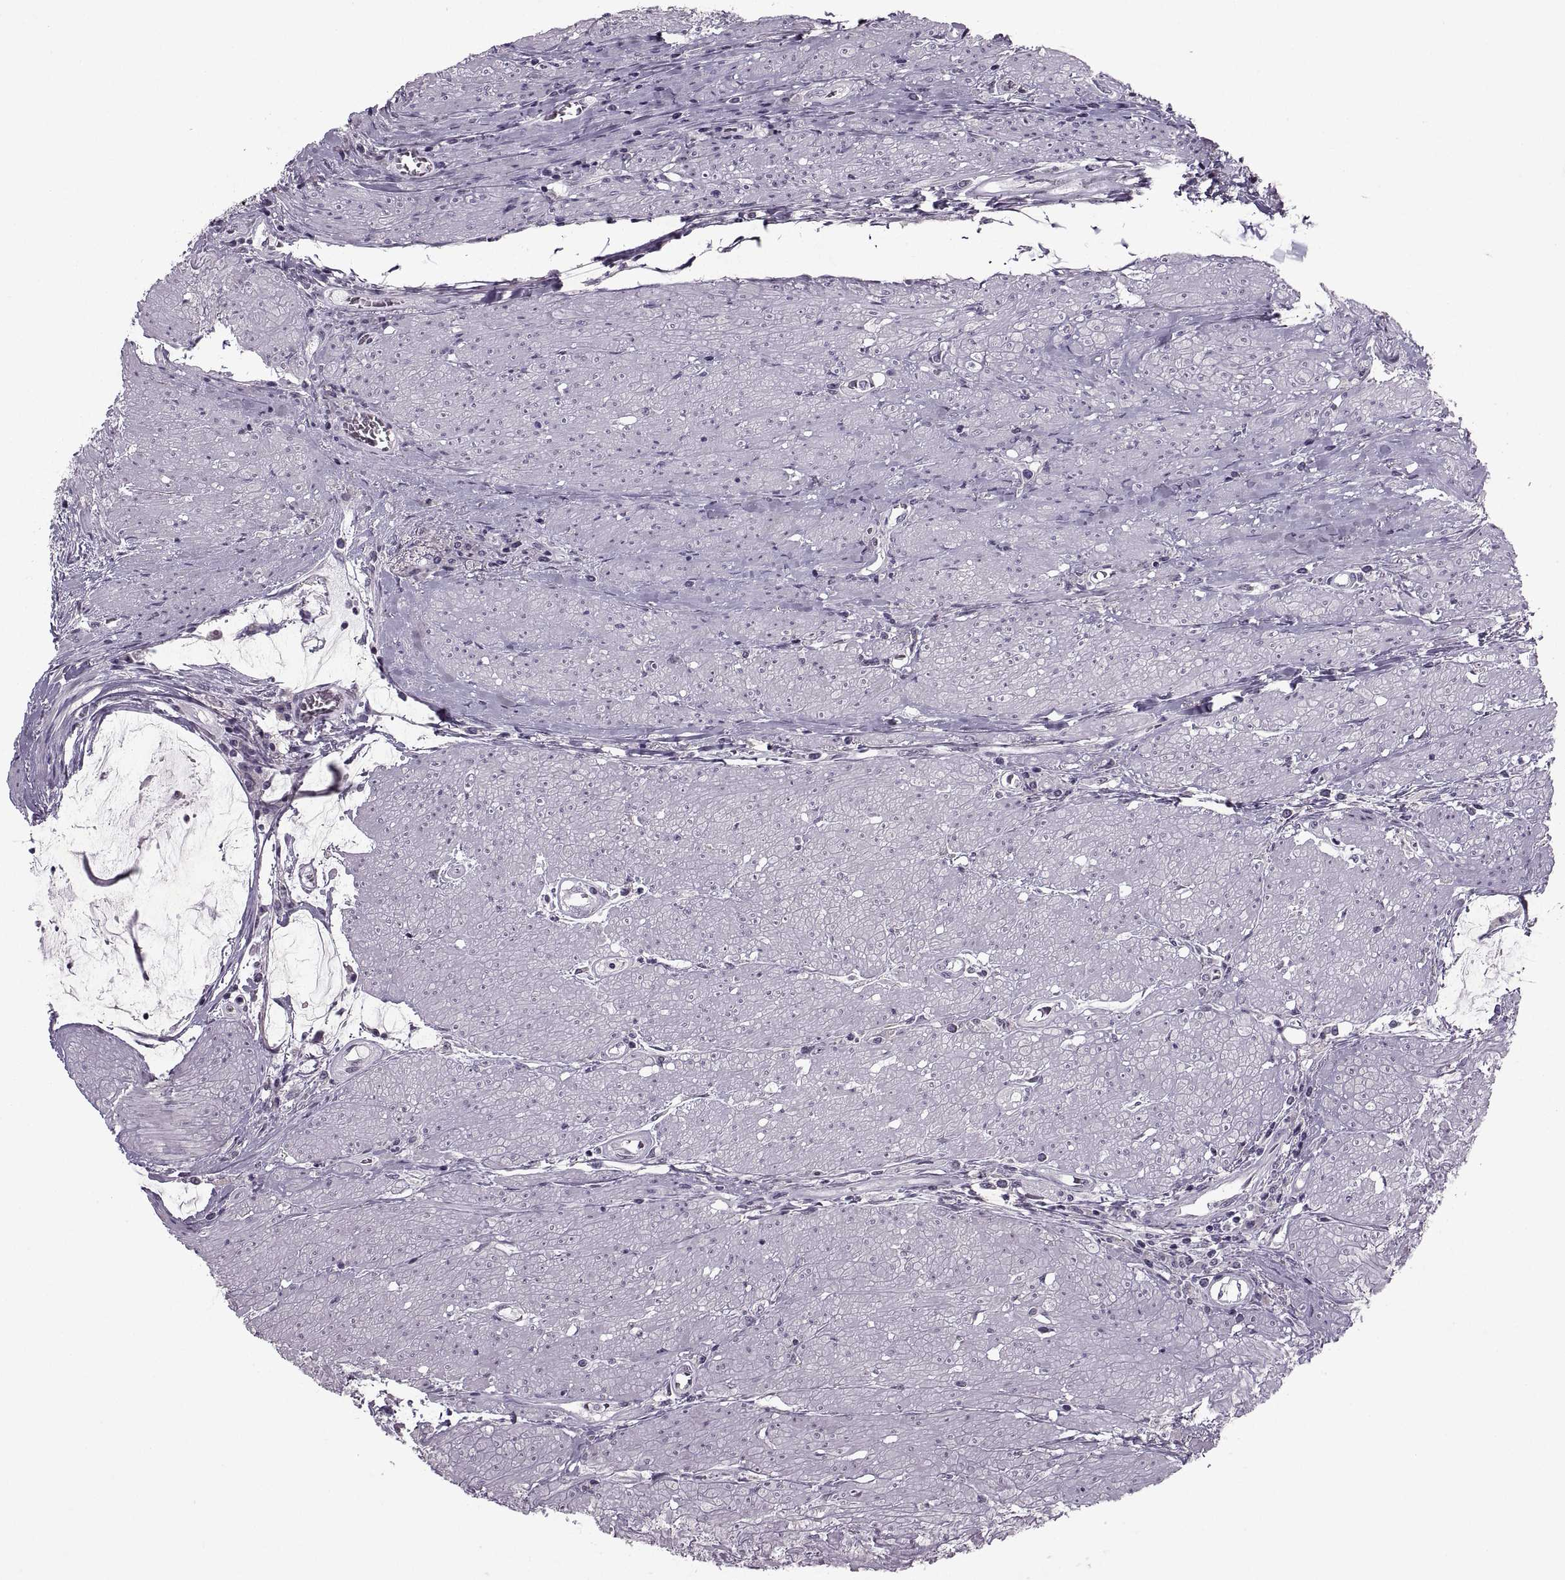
{"staining": {"intensity": "negative", "quantity": "none", "location": "none"}, "tissue": "colorectal cancer", "cell_type": "Tumor cells", "image_type": "cancer", "snomed": [{"axis": "morphology", "description": "Adenocarcinoma, NOS"}, {"axis": "topography", "description": "Rectum"}], "caption": "Human colorectal cancer (adenocarcinoma) stained for a protein using immunohistochemistry demonstrates no positivity in tumor cells.", "gene": "MGAT4D", "patient": {"sex": "male", "age": 59}}